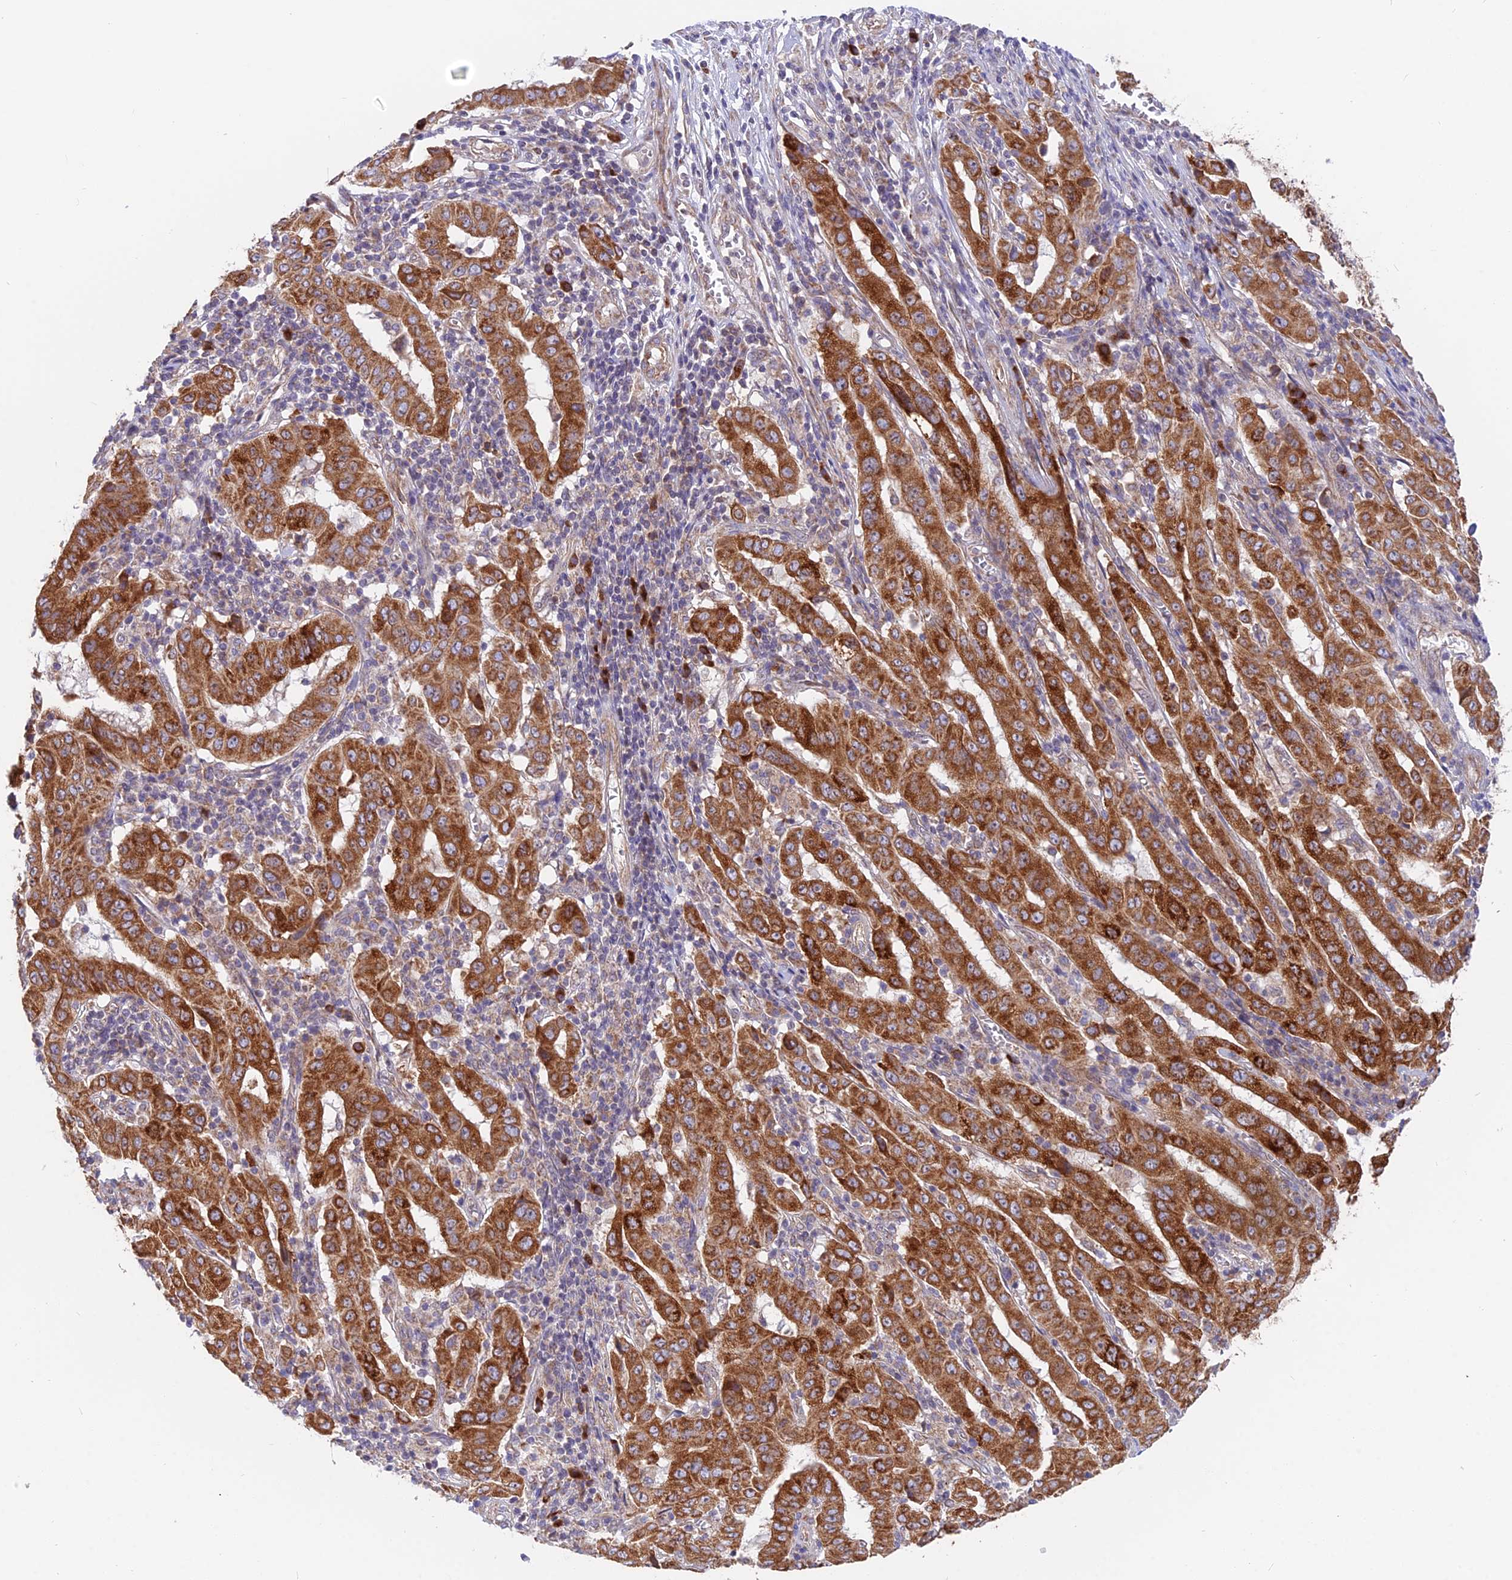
{"staining": {"intensity": "strong", "quantity": ">75%", "location": "cytoplasmic/membranous"}, "tissue": "pancreatic cancer", "cell_type": "Tumor cells", "image_type": "cancer", "snomed": [{"axis": "morphology", "description": "Adenocarcinoma, NOS"}, {"axis": "topography", "description": "Pancreas"}], "caption": "This histopathology image shows immunohistochemistry (IHC) staining of human pancreatic cancer (adenocarcinoma), with high strong cytoplasmic/membranous expression in about >75% of tumor cells.", "gene": "TBC1D20", "patient": {"sex": "male", "age": 63}}